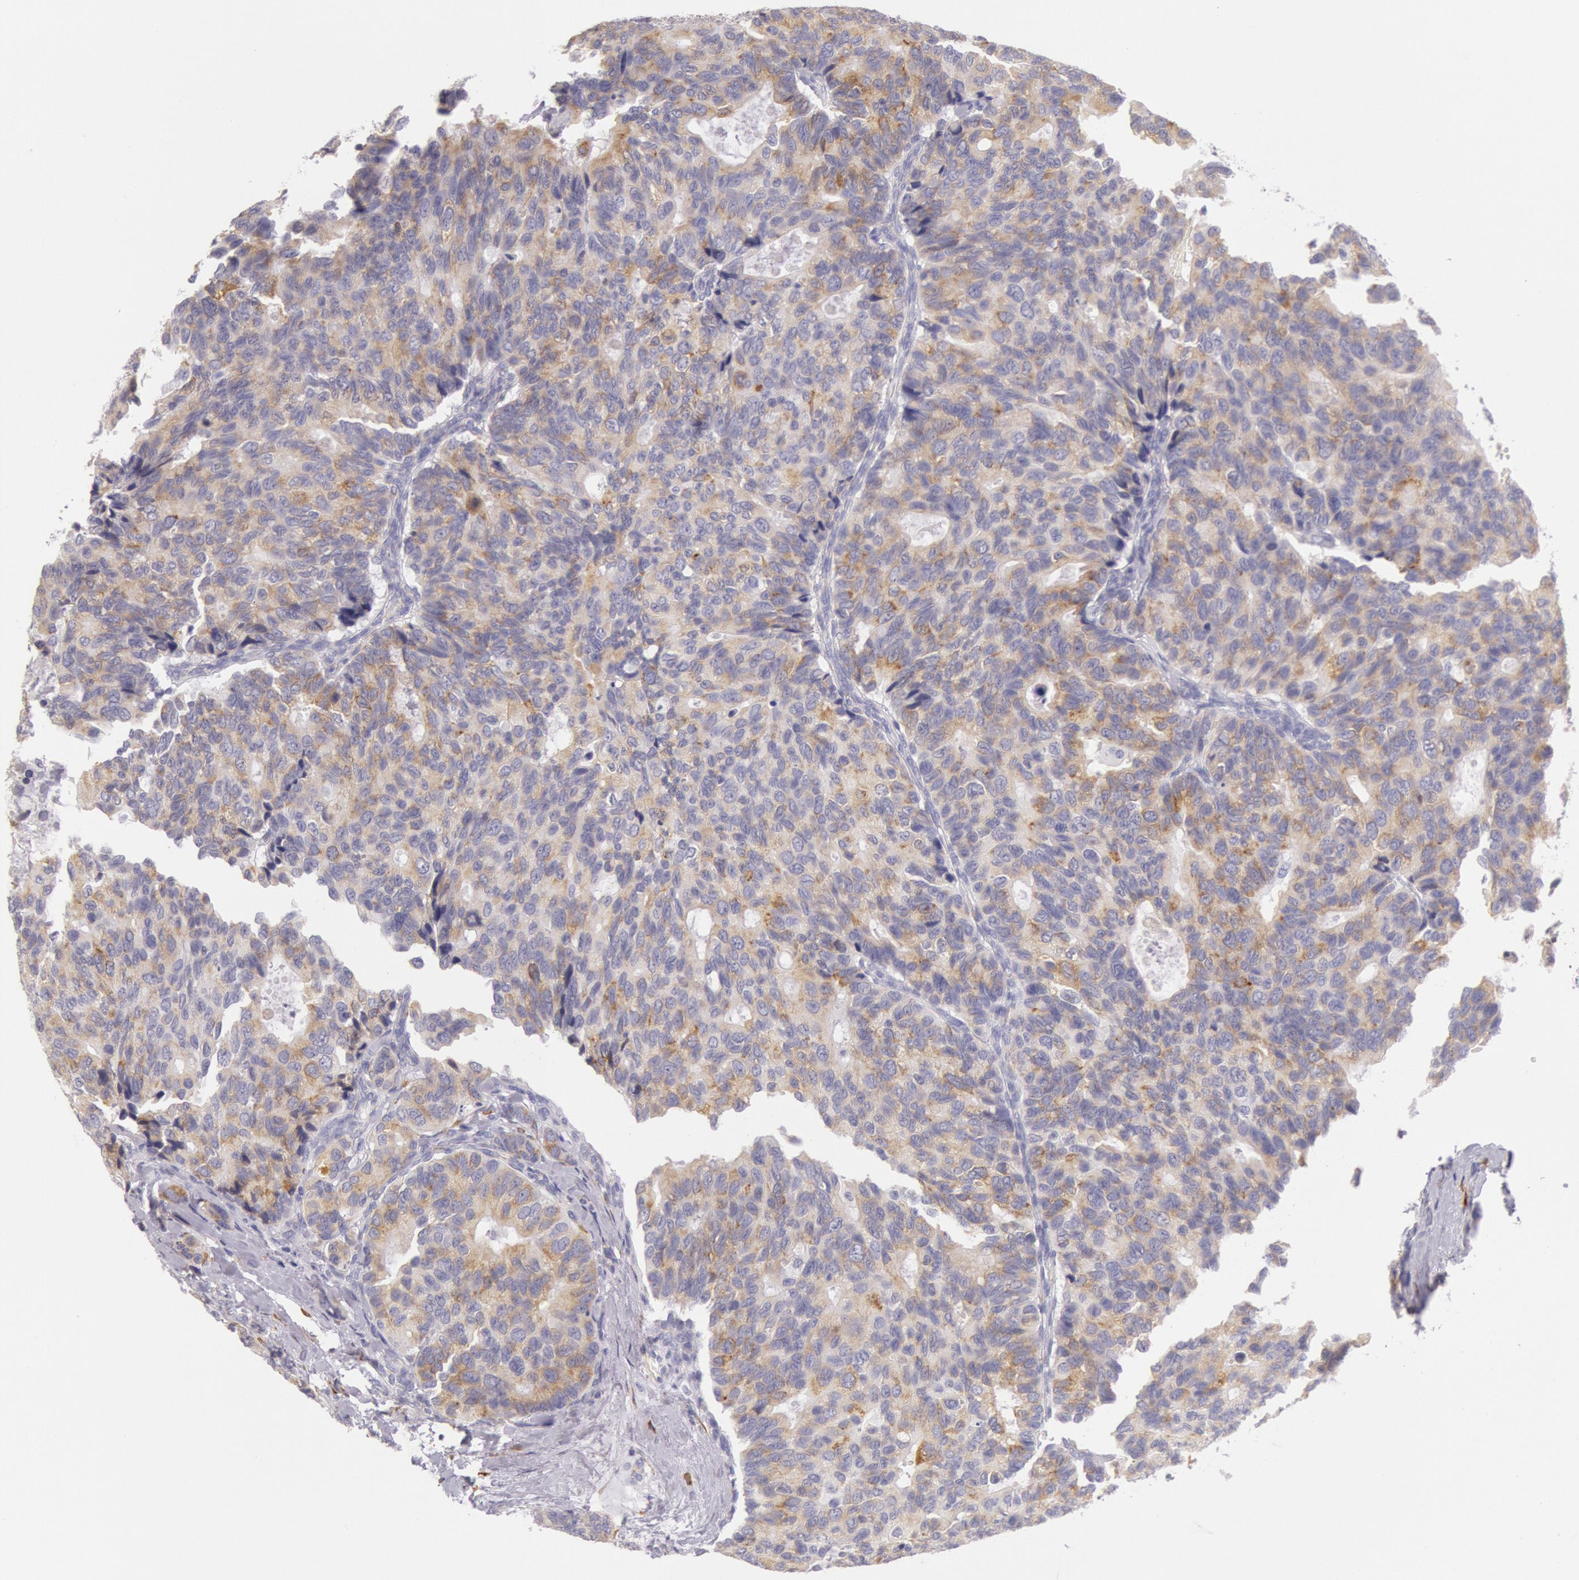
{"staining": {"intensity": "weak", "quantity": ">75%", "location": "cytoplasmic/membranous"}, "tissue": "breast cancer", "cell_type": "Tumor cells", "image_type": "cancer", "snomed": [{"axis": "morphology", "description": "Duct carcinoma"}, {"axis": "topography", "description": "Breast"}], "caption": "This micrograph shows immunohistochemistry (IHC) staining of human breast cancer, with low weak cytoplasmic/membranous staining in about >75% of tumor cells.", "gene": "CIDEB", "patient": {"sex": "female", "age": 69}}